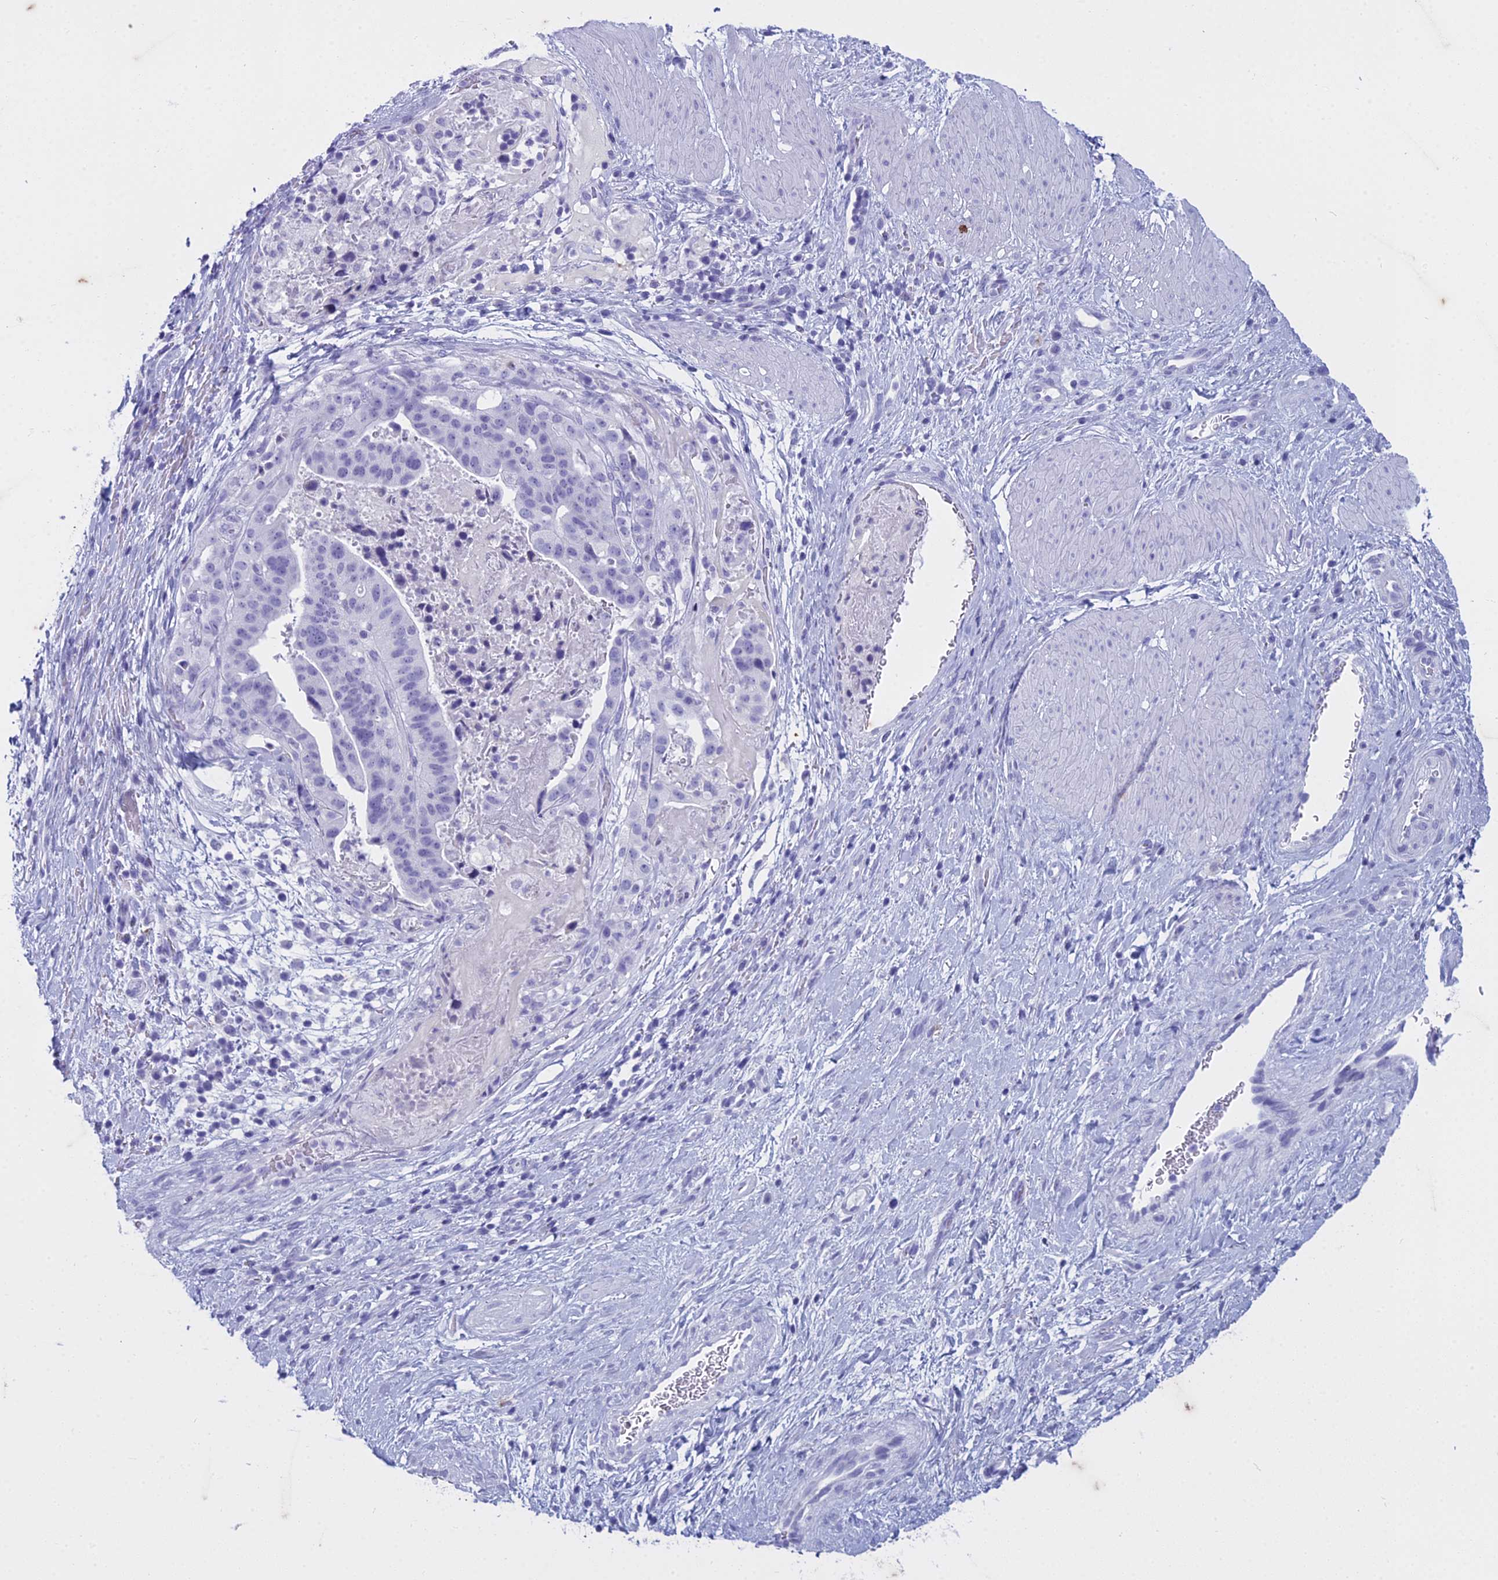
{"staining": {"intensity": "negative", "quantity": "none", "location": "none"}, "tissue": "stomach cancer", "cell_type": "Tumor cells", "image_type": "cancer", "snomed": [{"axis": "morphology", "description": "Adenocarcinoma, NOS"}, {"axis": "topography", "description": "Stomach"}], "caption": "Tumor cells are negative for brown protein staining in stomach adenocarcinoma.", "gene": "HMGB4", "patient": {"sex": "male", "age": 48}}